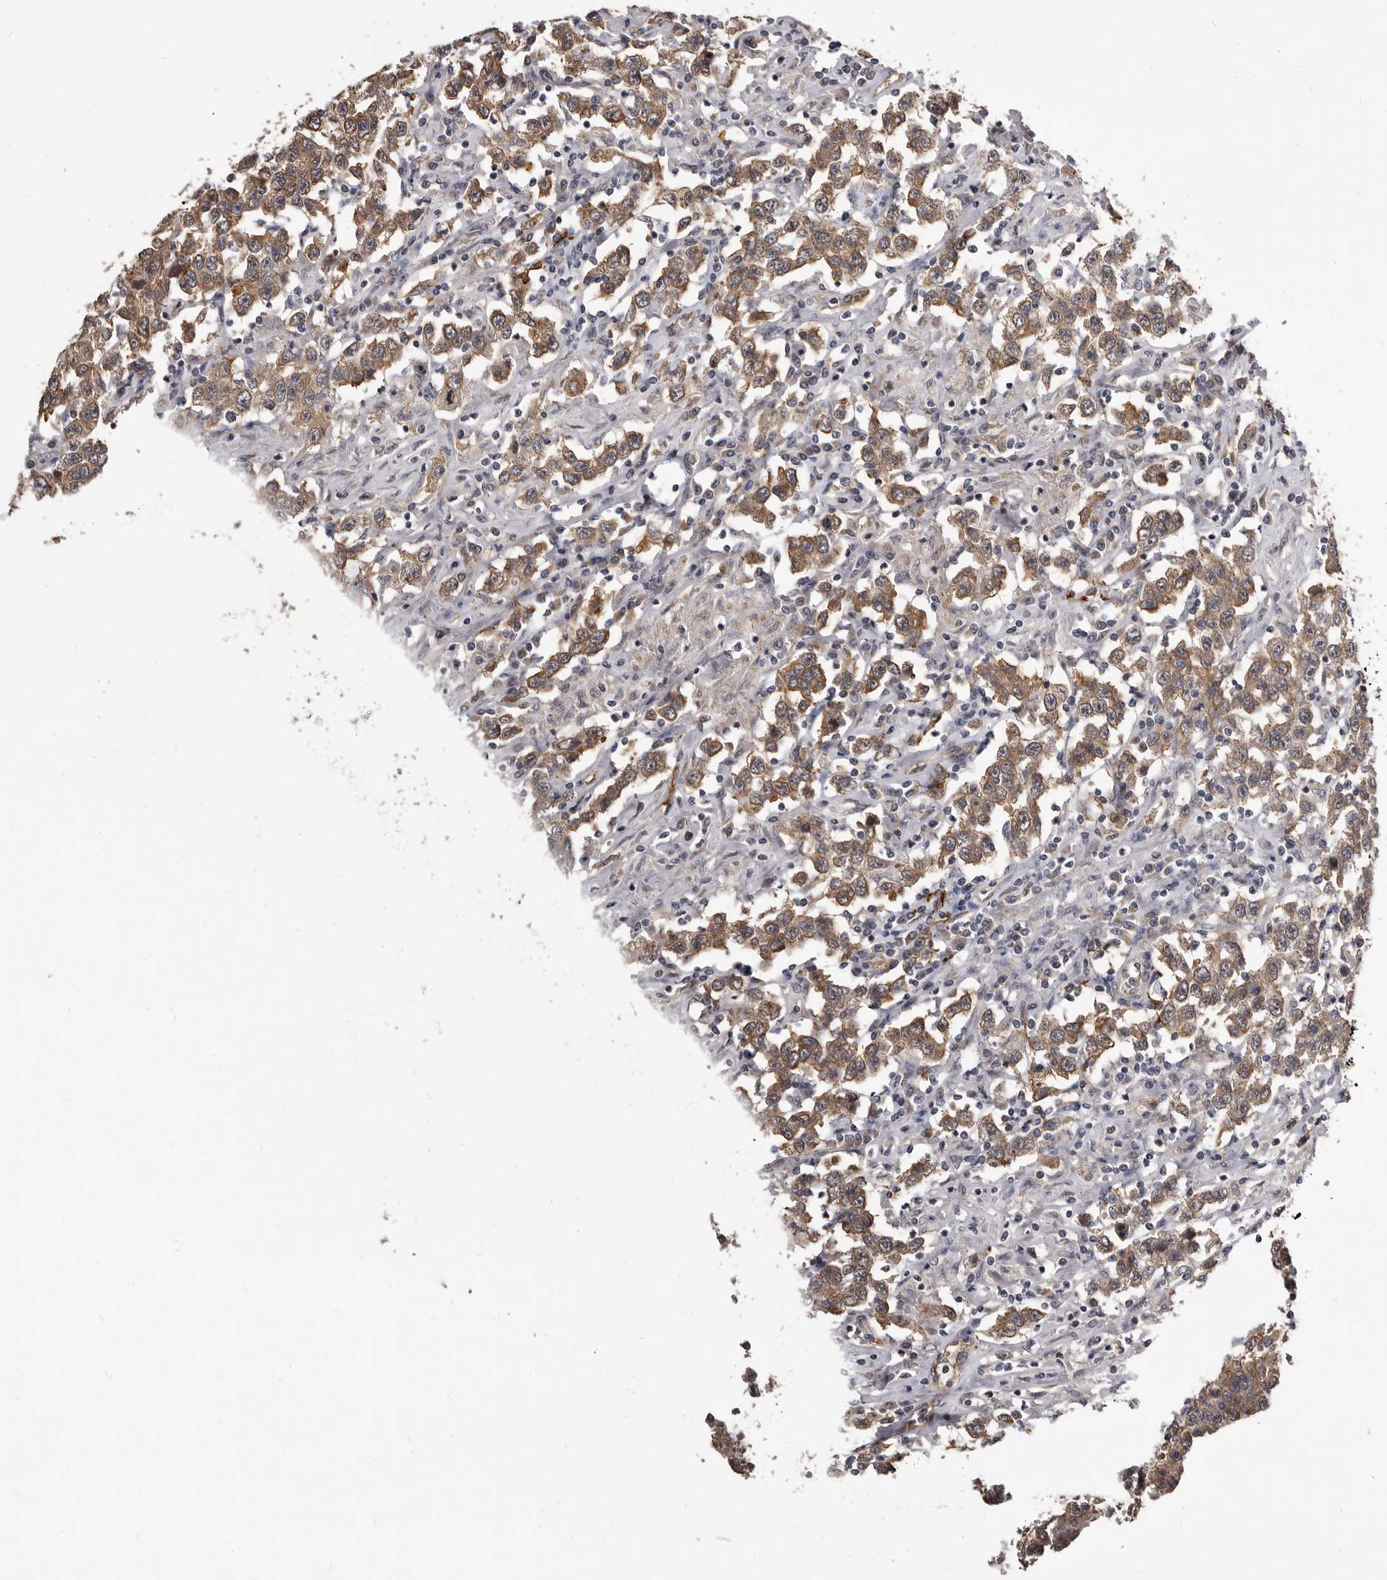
{"staining": {"intensity": "moderate", "quantity": ">75%", "location": "cytoplasmic/membranous"}, "tissue": "testis cancer", "cell_type": "Tumor cells", "image_type": "cancer", "snomed": [{"axis": "morphology", "description": "Seminoma, NOS"}, {"axis": "topography", "description": "Testis"}], "caption": "Testis cancer tissue shows moderate cytoplasmic/membranous positivity in about >75% of tumor cells The protein of interest is stained brown, and the nuclei are stained in blue (DAB (3,3'-diaminobenzidine) IHC with brightfield microscopy, high magnification).", "gene": "ADAMTS20", "patient": {"sex": "male", "age": 41}}